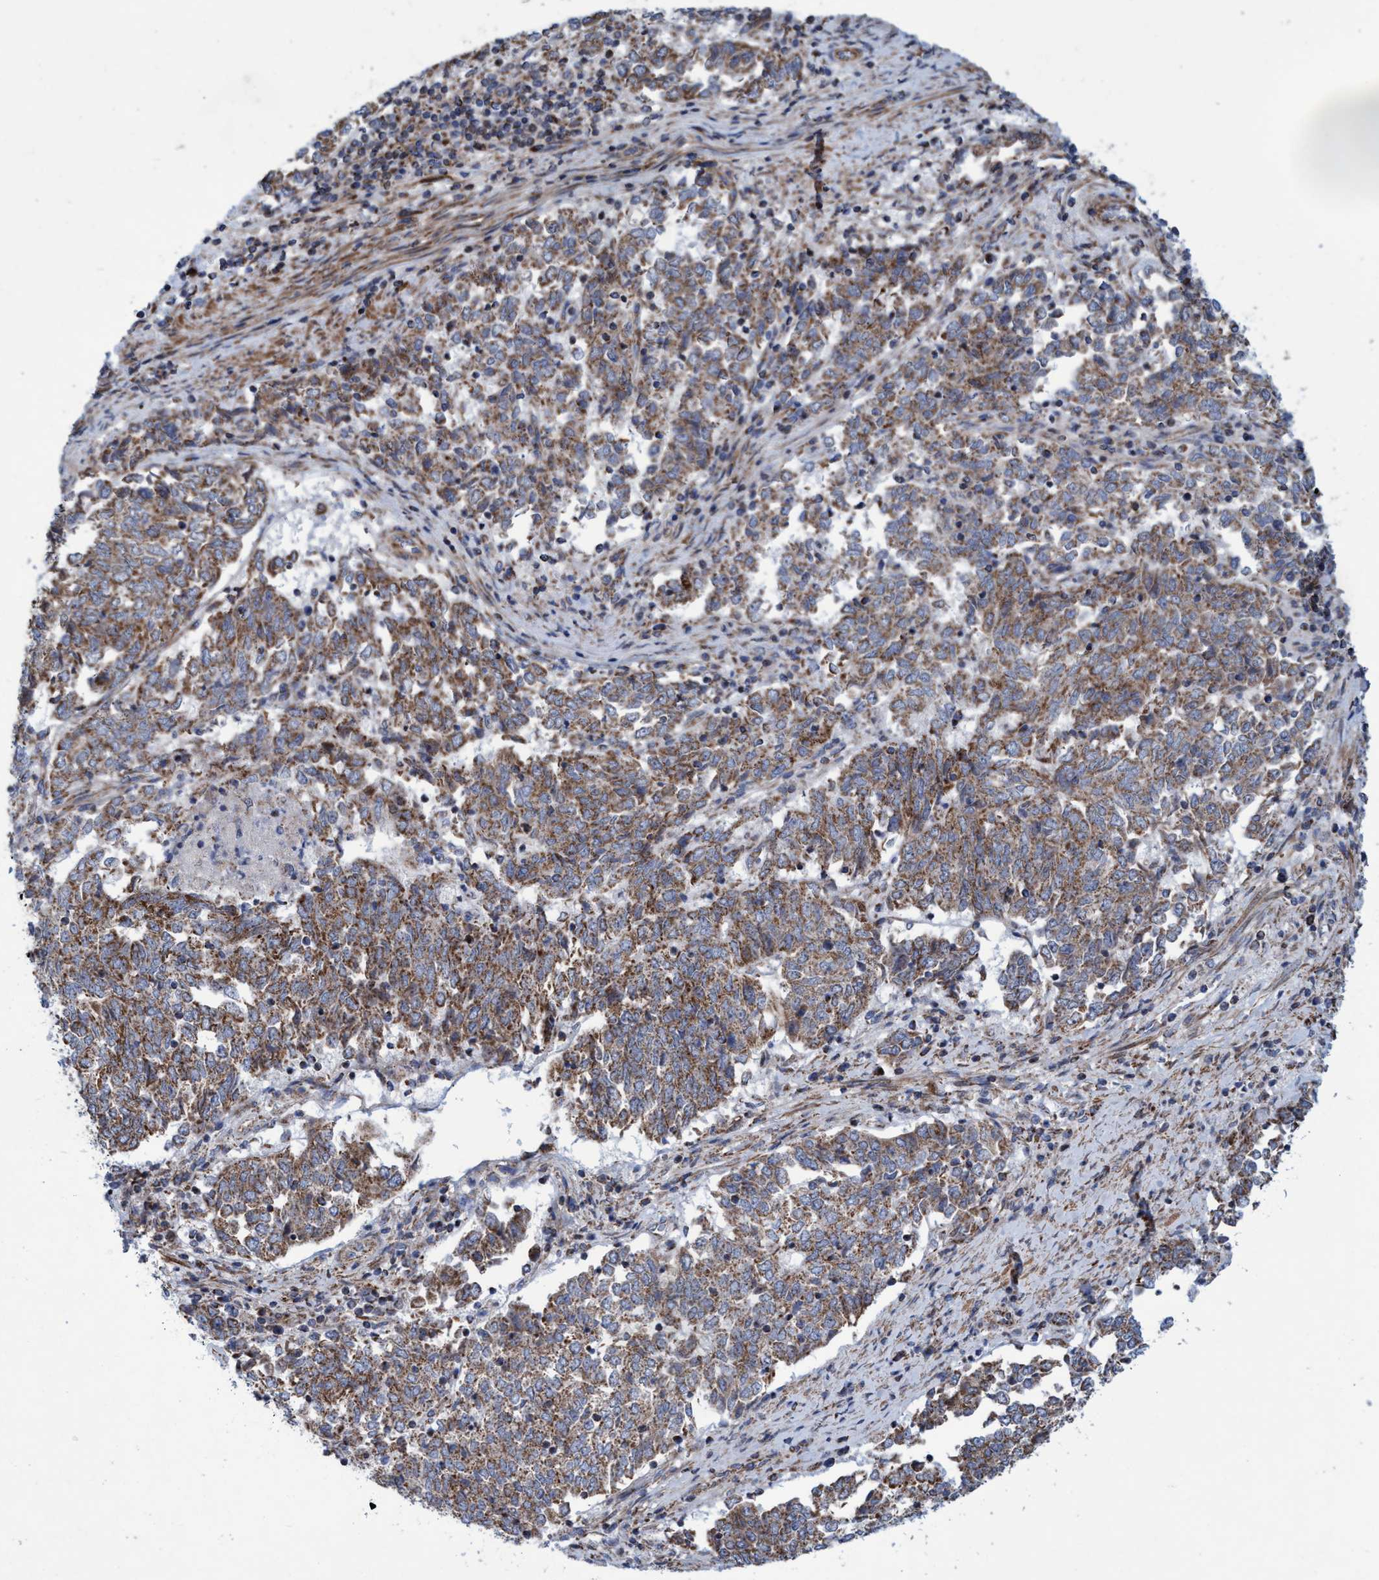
{"staining": {"intensity": "moderate", "quantity": ">75%", "location": "cytoplasmic/membranous"}, "tissue": "endometrial cancer", "cell_type": "Tumor cells", "image_type": "cancer", "snomed": [{"axis": "morphology", "description": "Adenocarcinoma, NOS"}, {"axis": "topography", "description": "Endometrium"}], "caption": "A photomicrograph of human endometrial adenocarcinoma stained for a protein demonstrates moderate cytoplasmic/membranous brown staining in tumor cells. Using DAB (brown) and hematoxylin (blue) stains, captured at high magnification using brightfield microscopy.", "gene": "POLR1F", "patient": {"sex": "female", "age": 80}}